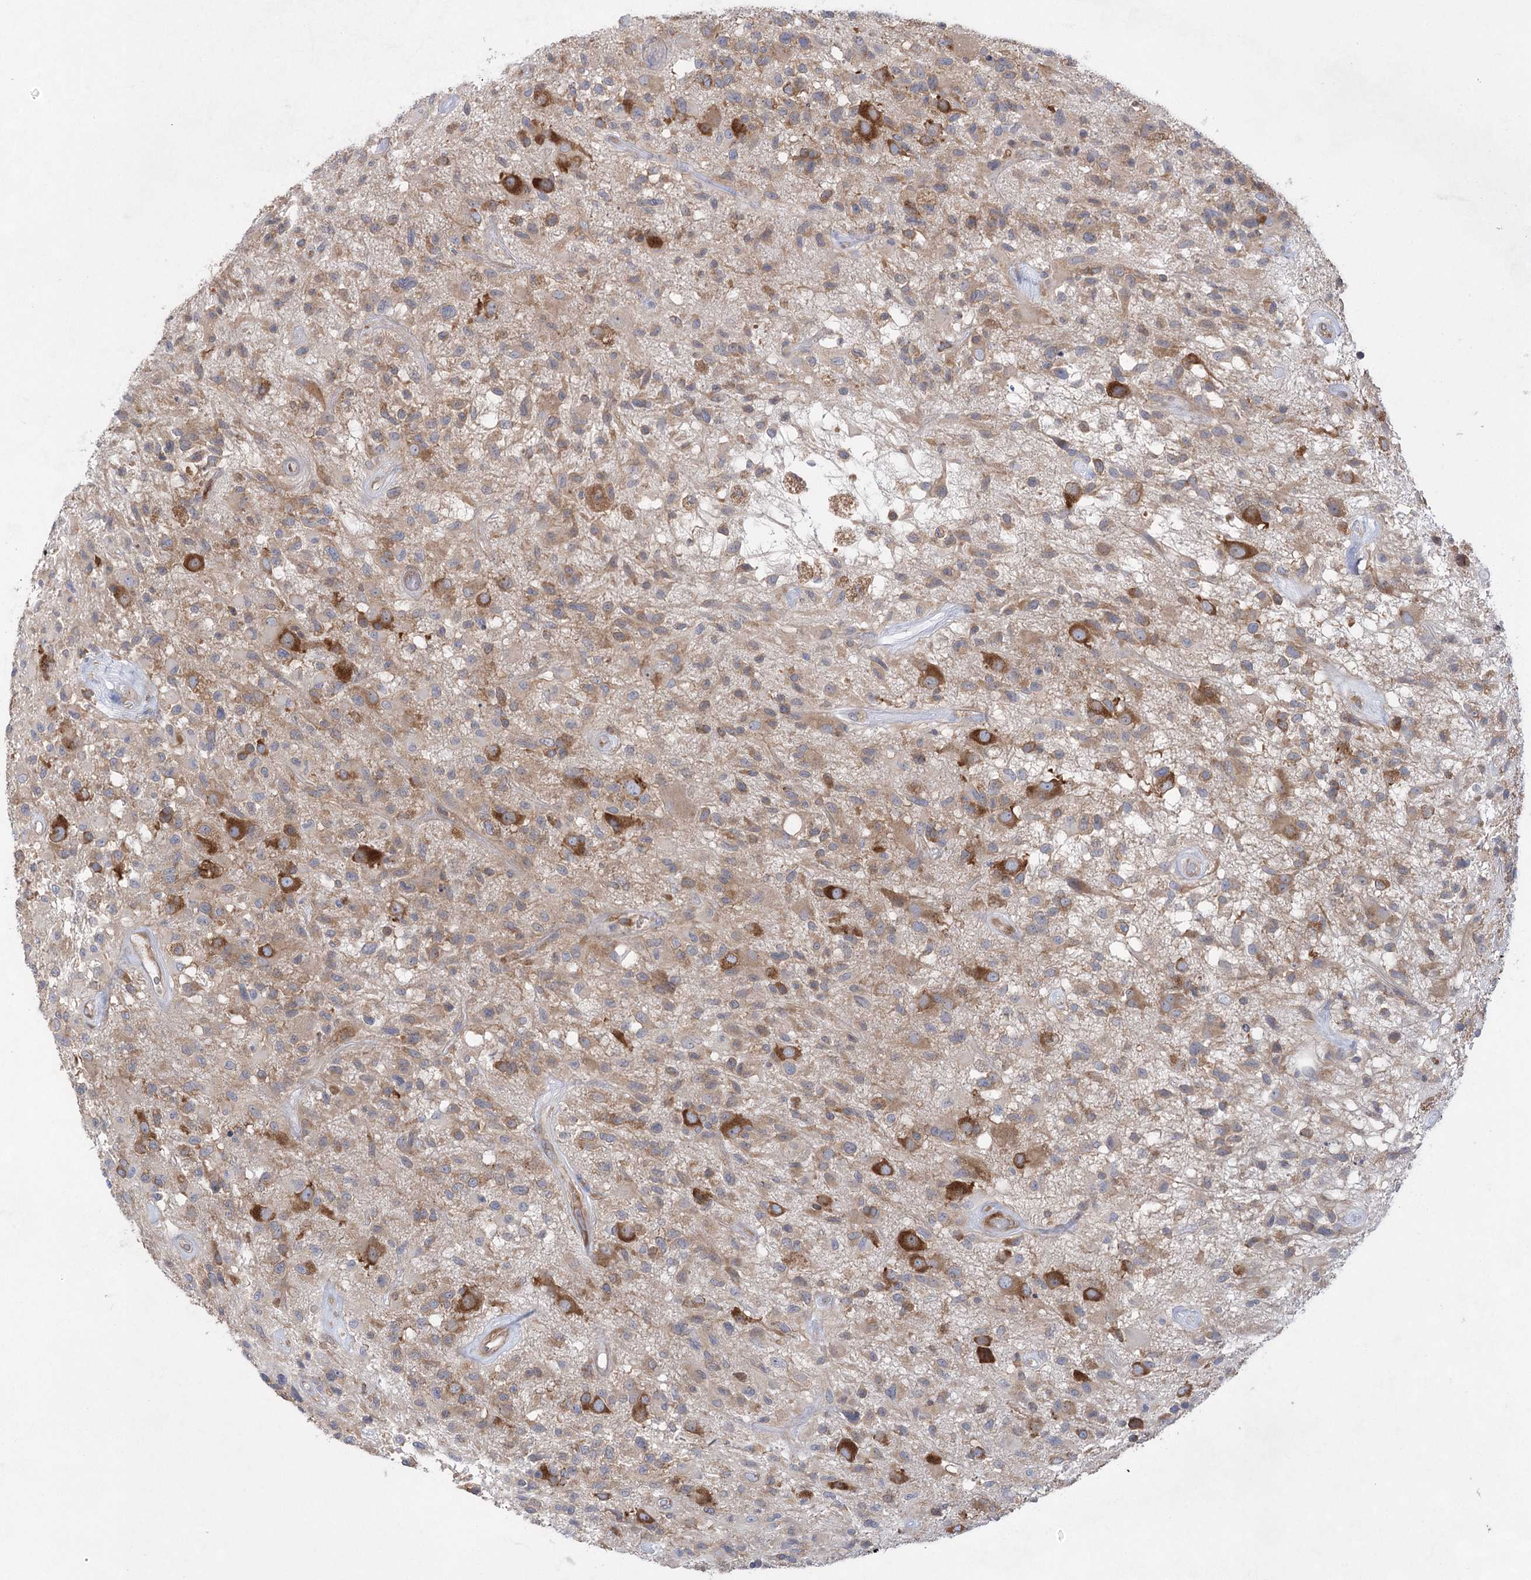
{"staining": {"intensity": "moderate", "quantity": "25%-75%", "location": "cytoplasmic/membranous"}, "tissue": "glioma", "cell_type": "Tumor cells", "image_type": "cancer", "snomed": [{"axis": "morphology", "description": "Glioma, malignant, High grade"}, {"axis": "morphology", "description": "Glioblastoma, NOS"}, {"axis": "topography", "description": "Brain"}], "caption": "DAB (3,3'-diaminobenzidine) immunohistochemical staining of glioblastoma demonstrates moderate cytoplasmic/membranous protein expression in about 25%-75% of tumor cells. The staining was performed using DAB (3,3'-diaminobenzidine) to visualize the protein expression in brown, while the nuclei were stained in blue with hematoxylin (Magnification: 20x).", "gene": "EIF3A", "patient": {"sex": "male", "age": 60}}